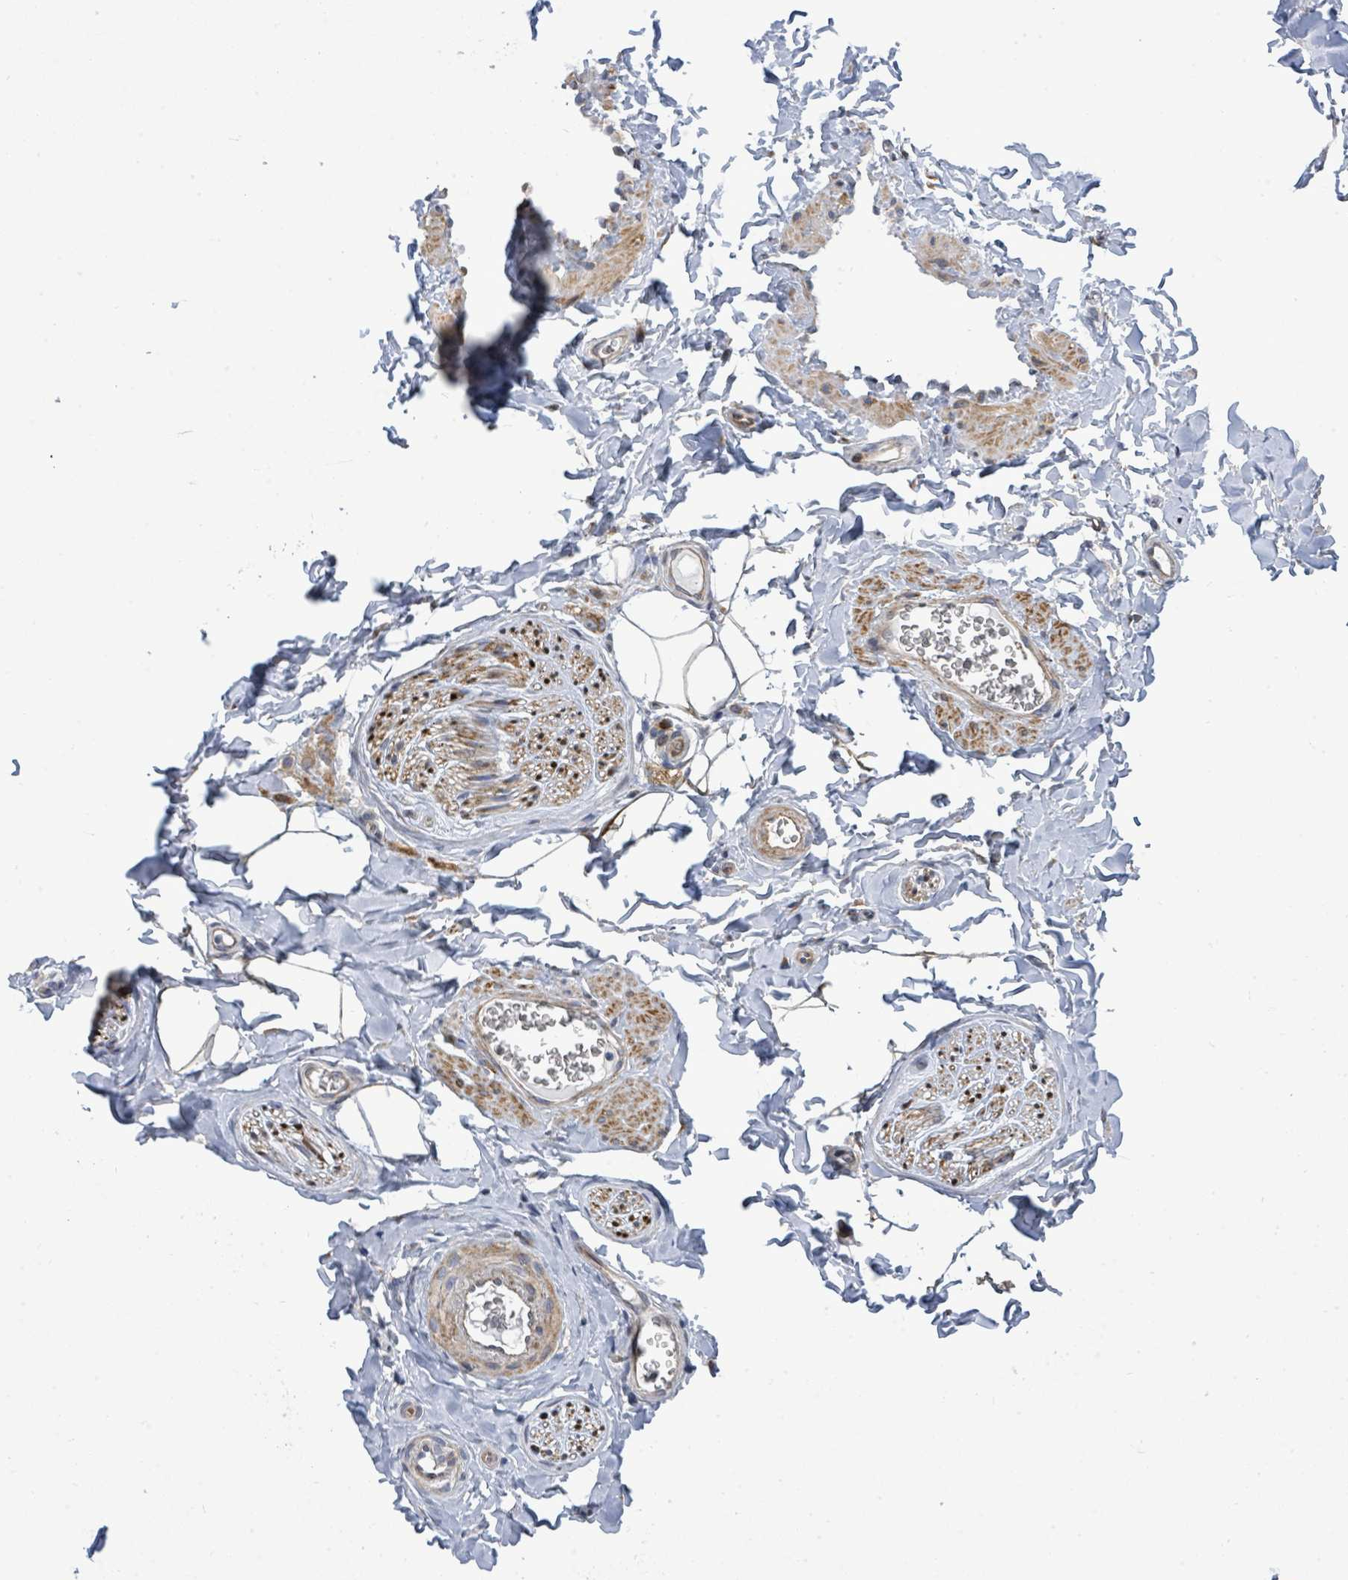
{"staining": {"intensity": "moderate", "quantity": "25%-75%", "location": "cytoplasmic/membranous"}, "tissue": "adipose tissue", "cell_type": "Adipocytes", "image_type": "normal", "snomed": [{"axis": "morphology", "description": "Normal tissue, NOS"}, {"axis": "topography", "description": "Soft tissue"}, {"axis": "topography", "description": "Adipose tissue"}, {"axis": "topography", "description": "Vascular tissue"}, {"axis": "topography", "description": "Peripheral nerve tissue"}], "caption": "Immunohistochemical staining of unremarkable adipose tissue exhibits medium levels of moderate cytoplasmic/membranous staining in about 25%-75% of adipocytes.", "gene": "SAR1A", "patient": {"sex": "male", "age": 46}}